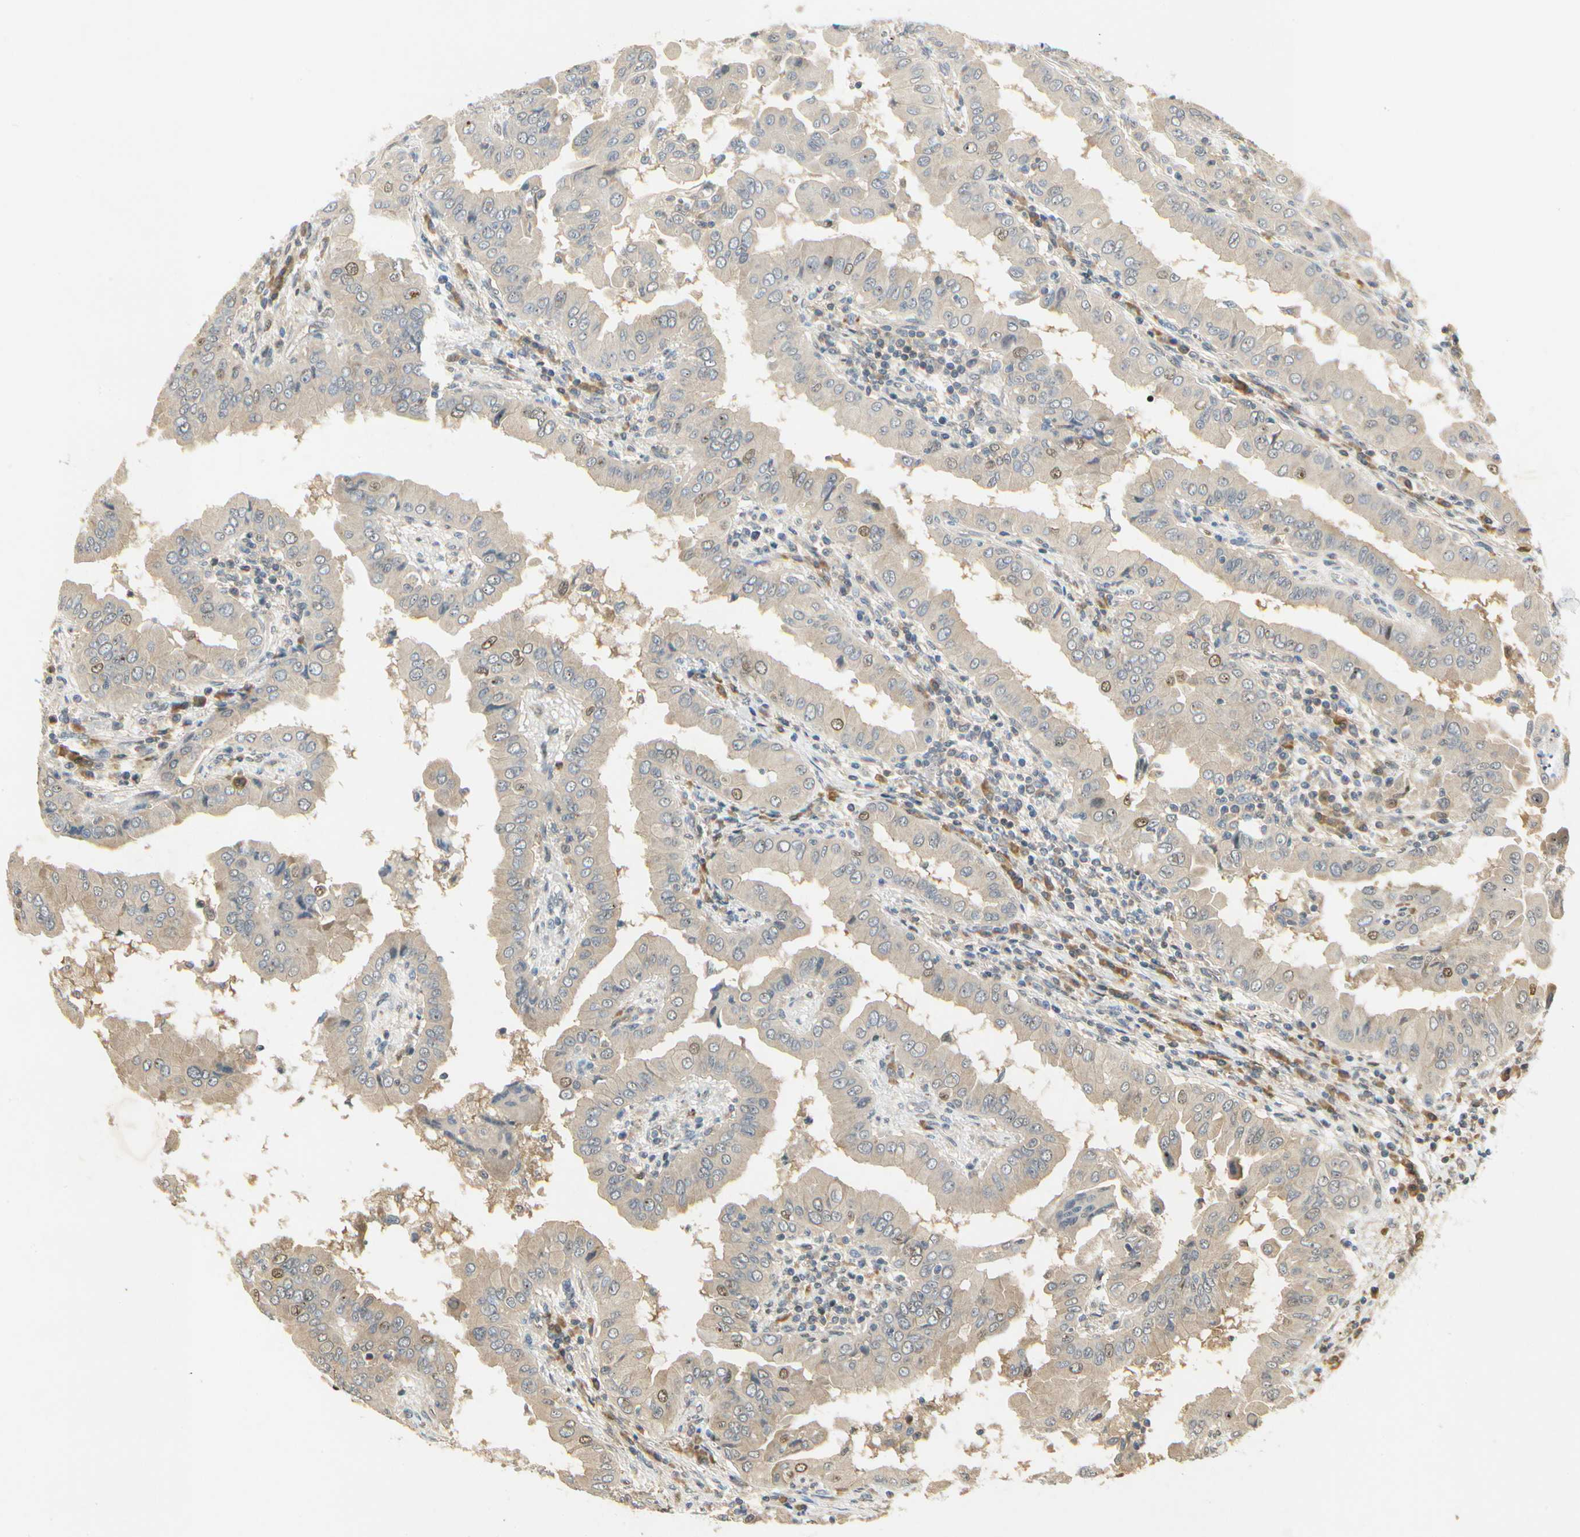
{"staining": {"intensity": "weak", "quantity": ">75%", "location": "cytoplasmic/membranous"}, "tissue": "thyroid cancer", "cell_type": "Tumor cells", "image_type": "cancer", "snomed": [{"axis": "morphology", "description": "Papillary adenocarcinoma, NOS"}, {"axis": "topography", "description": "Thyroid gland"}], "caption": "This histopathology image shows immunohistochemistry staining of human thyroid cancer, with low weak cytoplasmic/membranous staining in approximately >75% of tumor cells.", "gene": "EIF1AX", "patient": {"sex": "male", "age": 33}}